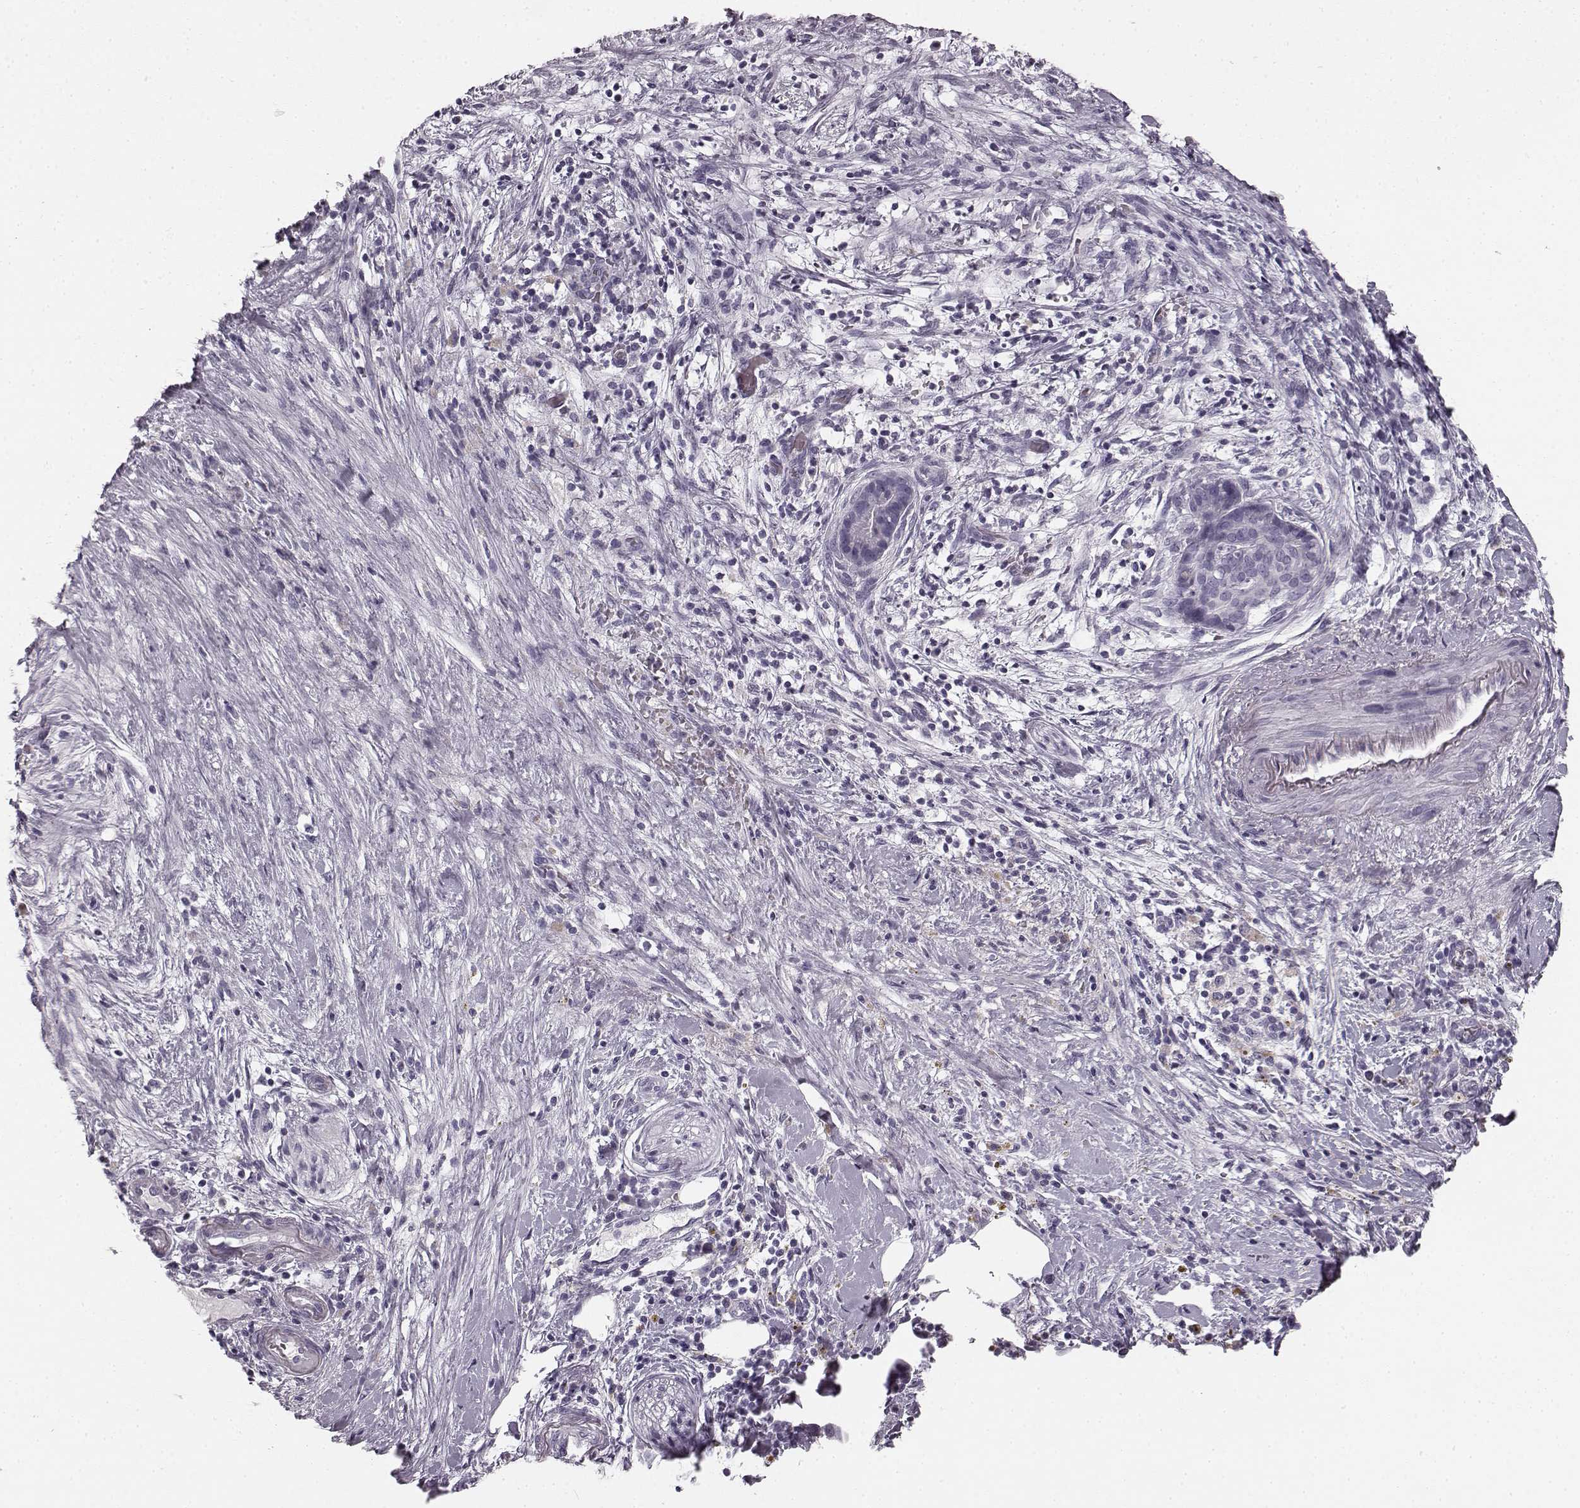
{"staining": {"intensity": "negative", "quantity": "none", "location": "none"}, "tissue": "pancreatic cancer", "cell_type": "Tumor cells", "image_type": "cancer", "snomed": [{"axis": "morphology", "description": "Adenocarcinoma, NOS"}, {"axis": "topography", "description": "Pancreas"}], "caption": "This is an IHC histopathology image of human pancreatic cancer. There is no expression in tumor cells.", "gene": "TMPRSS15", "patient": {"sex": "male", "age": 44}}